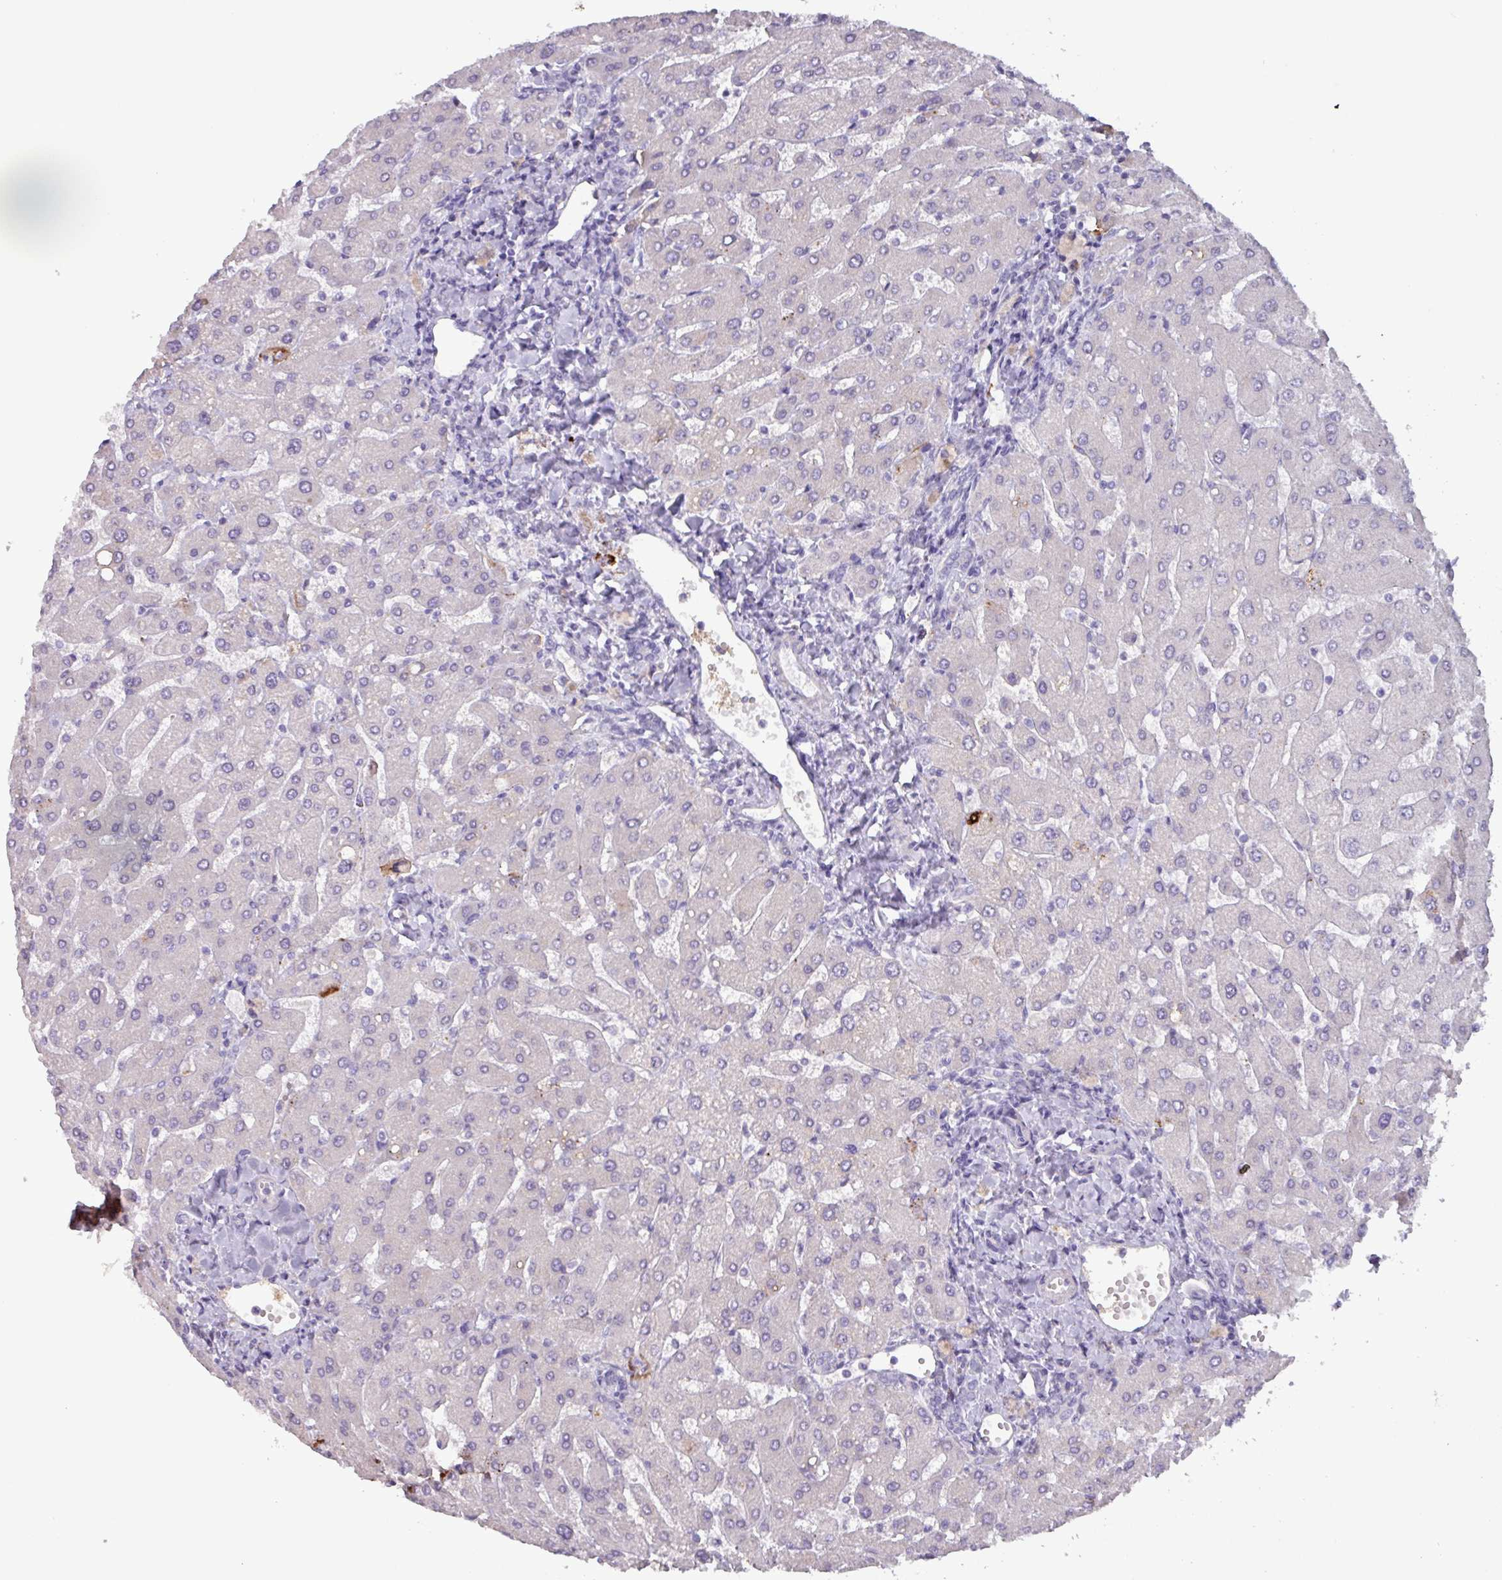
{"staining": {"intensity": "negative", "quantity": "none", "location": "none"}, "tissue": "liver", "cell_type": "Cholangiocytes", "image_type": "normal", "snomed": [{"axis": "morphology", "description": "Normal tissue, NOS"}, {"axis": "topography", "description": "Liver"}], "caption": "Immunohistochemistry (IHC) of benign human liver shows no positivity in cholangiocytes. (DAB immunohistochemistry visualized using brightfield microscopy, high magnification).", "gene": "PLIN2", "patient": {"sex": "male", "age": 55}}